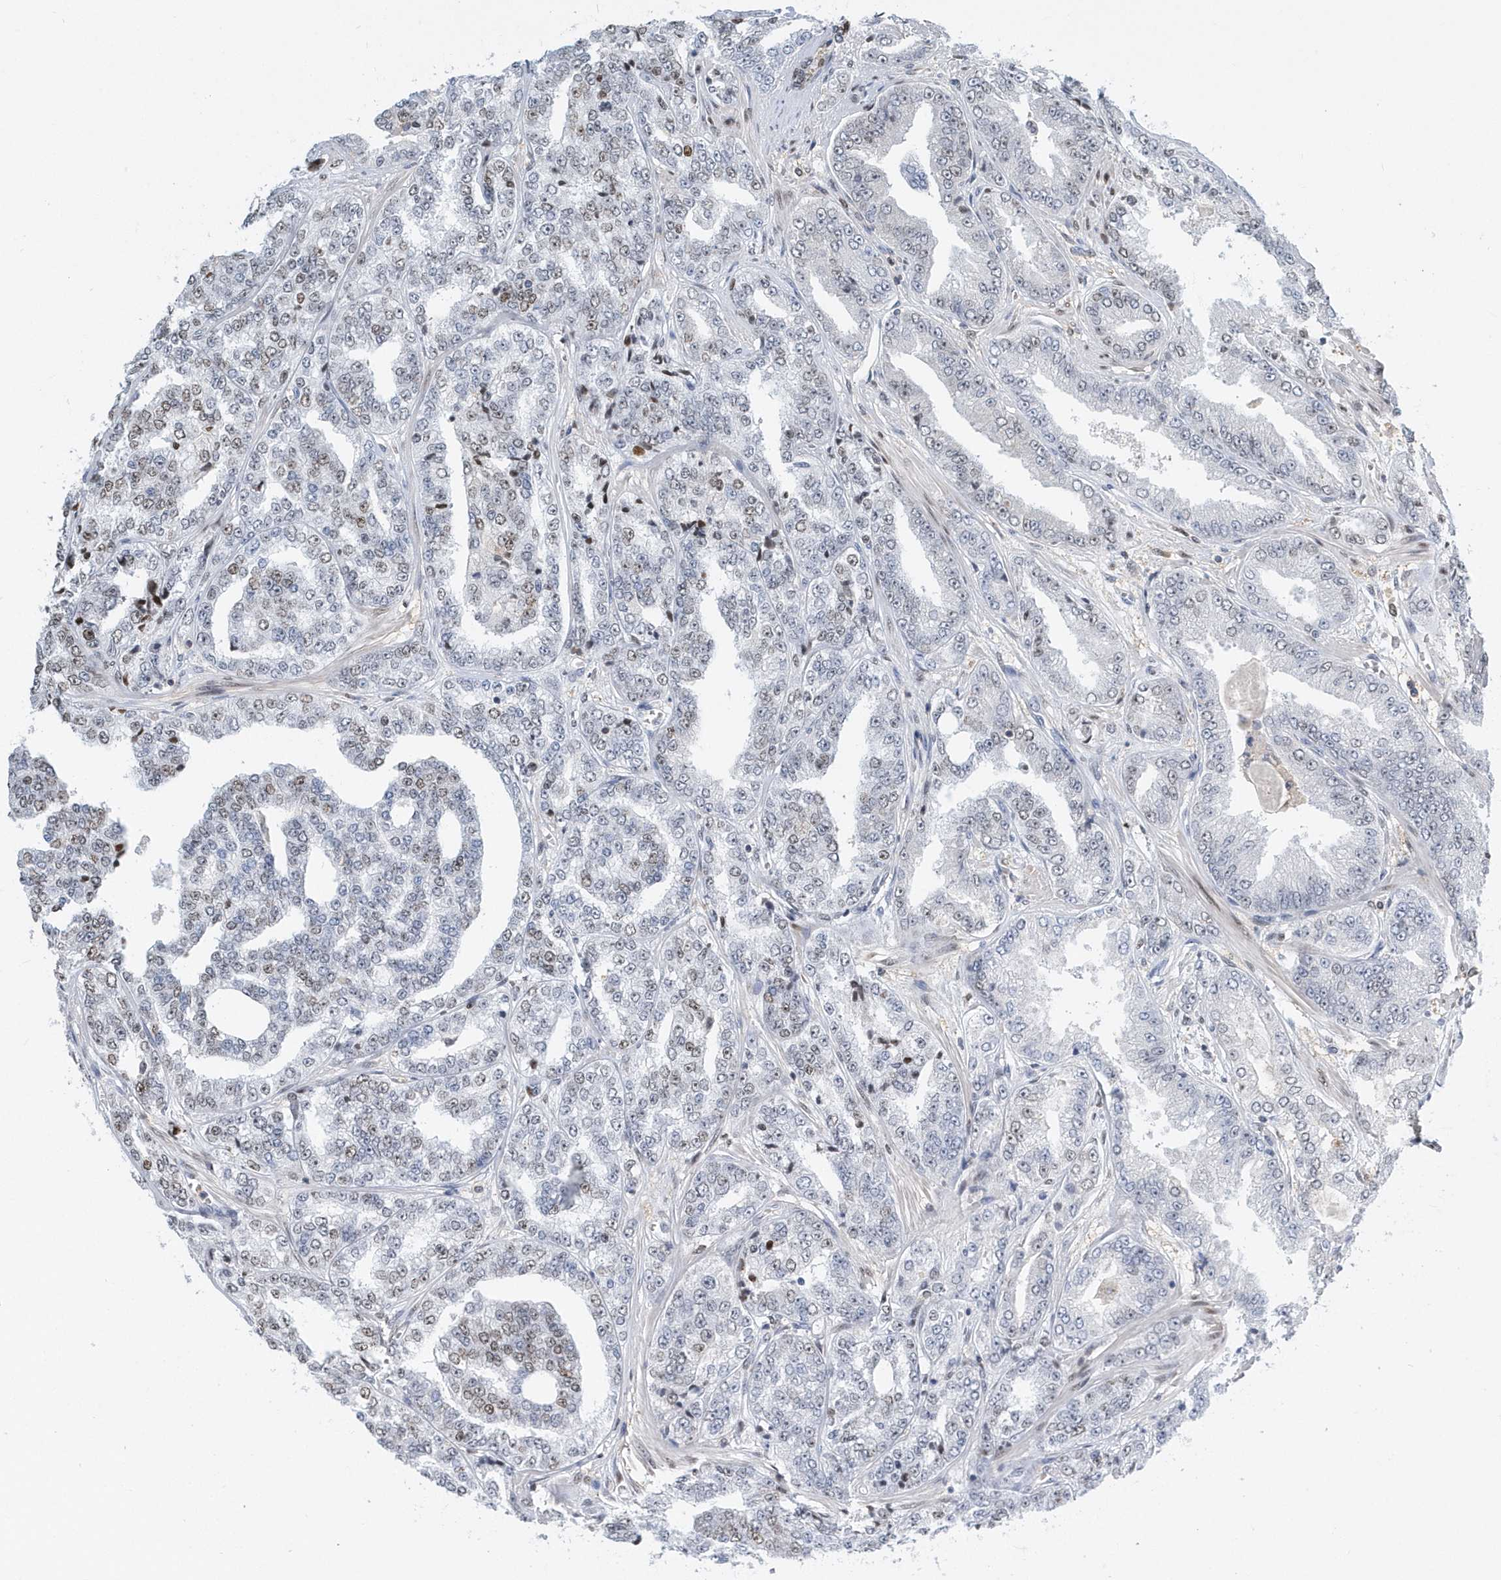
{"staining": {"intensity": "weak", "quantity": "<25%", "location": "nuclear"}, "tissue": "prostate cancer", "cell_type": "Tumor cells", "image_type": "cancer", "snomed": [{"axis": "morphology", "description": "Adenocarcinoma, High grade"}, {"axis": "topography", "description": "Prostate"}], "caption": "IHC of prostate cancer shows no positivity in tumor cells.", "gene": "MACROH2A2", "patient": {"sex": "male", "age": 71}}